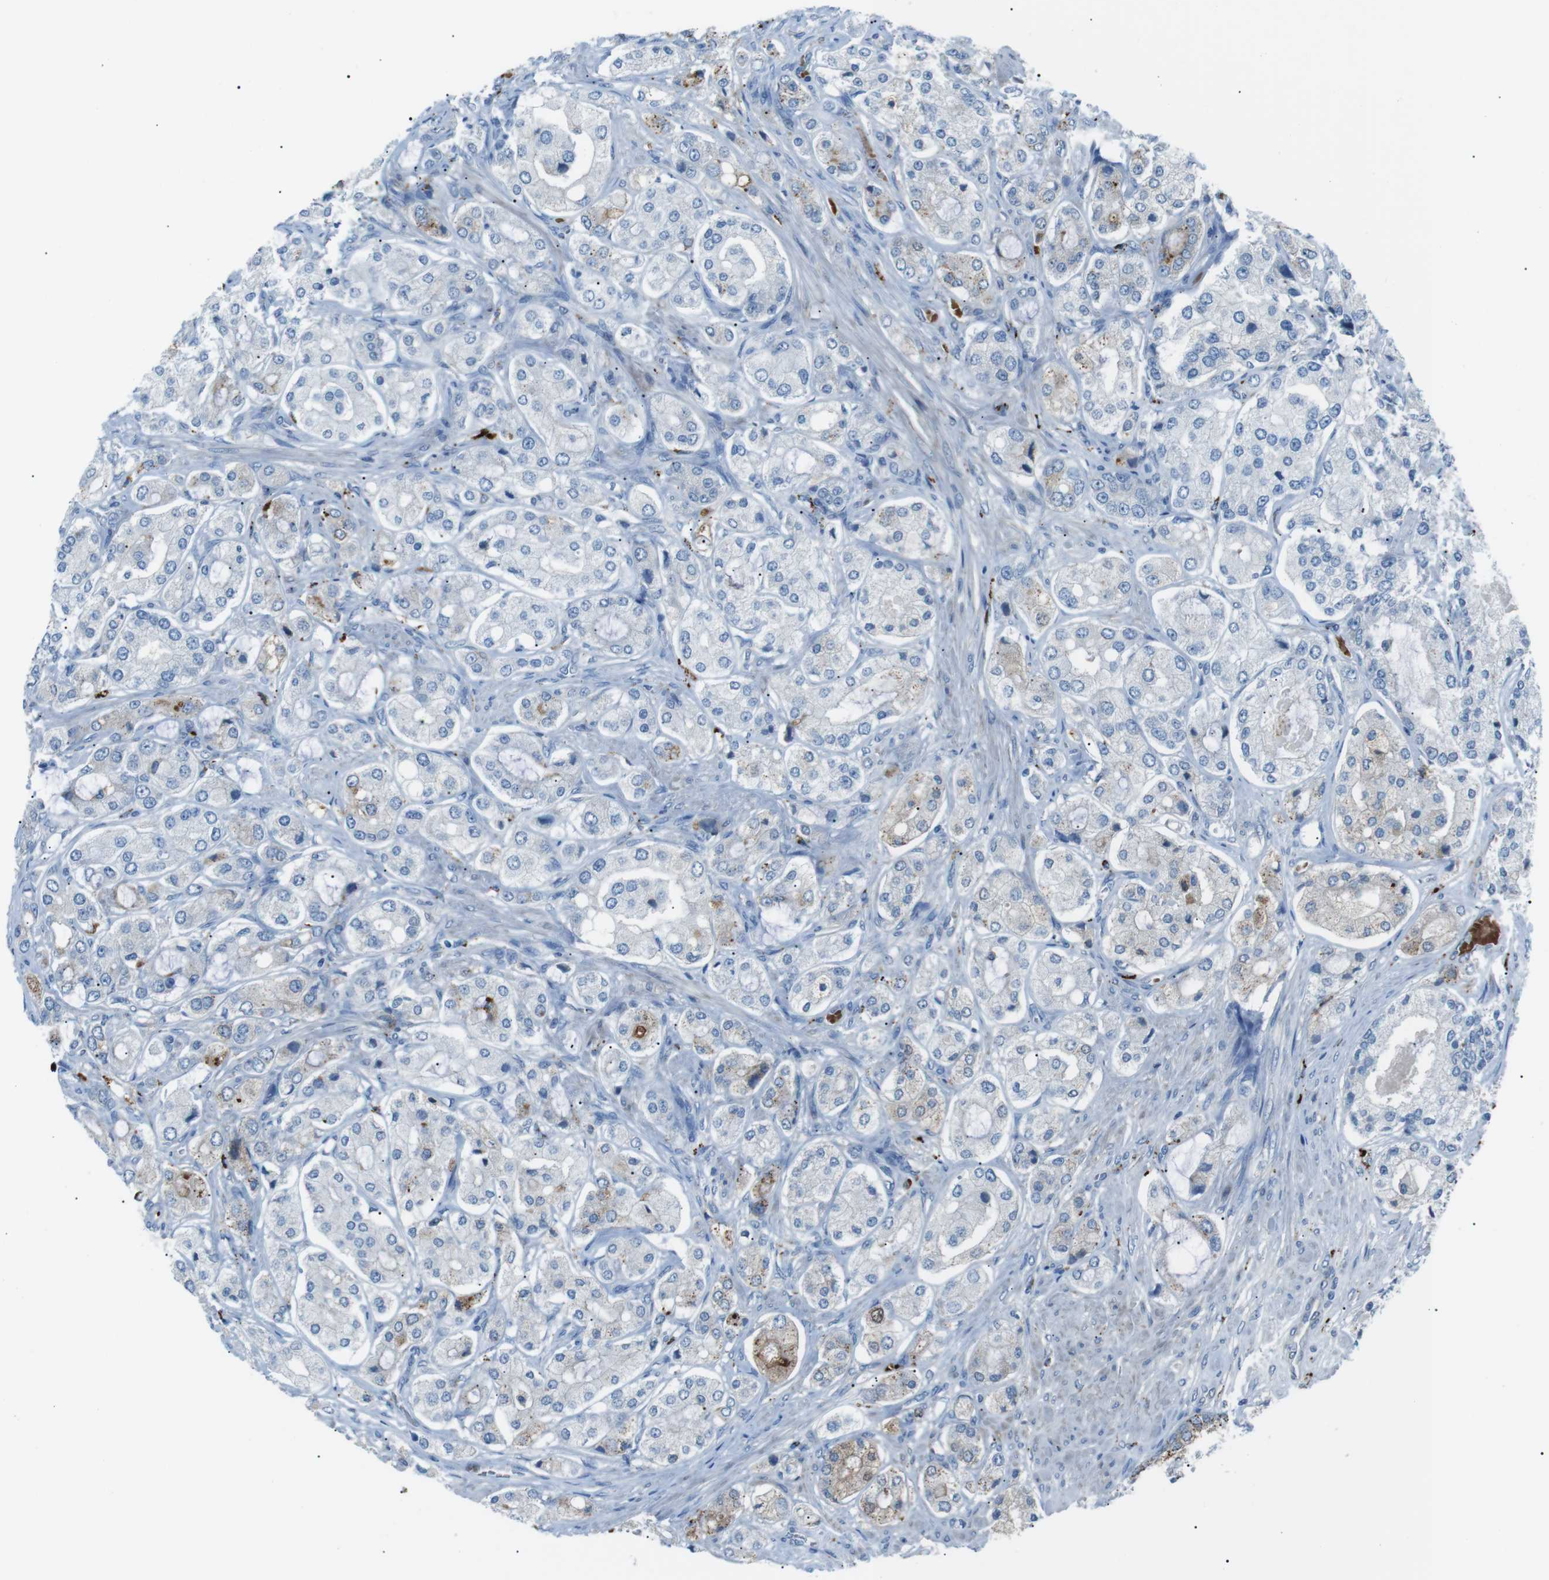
{"staining": {"intensity": "weak", "quantity": "<25%", "location": "cytoplasmic/membranous"}, "tissue": "prostate cancer", "cell_type": "Tumor cells", "image_type": "cancer", "snomed": [{"axis": "morphology", "description": "Adenocarcinoma, High grade"}, {"axis": "topography", "description": "Prostate"}], "caption": "Immunohistochemistry histopathology image of human high-grade adenocarcinoma (prostate) stained for a protein (brown), which shows no staining in tumor cells.", "gene": "B4GALNT2", "patient": {"sex": "male", "age": 65}}